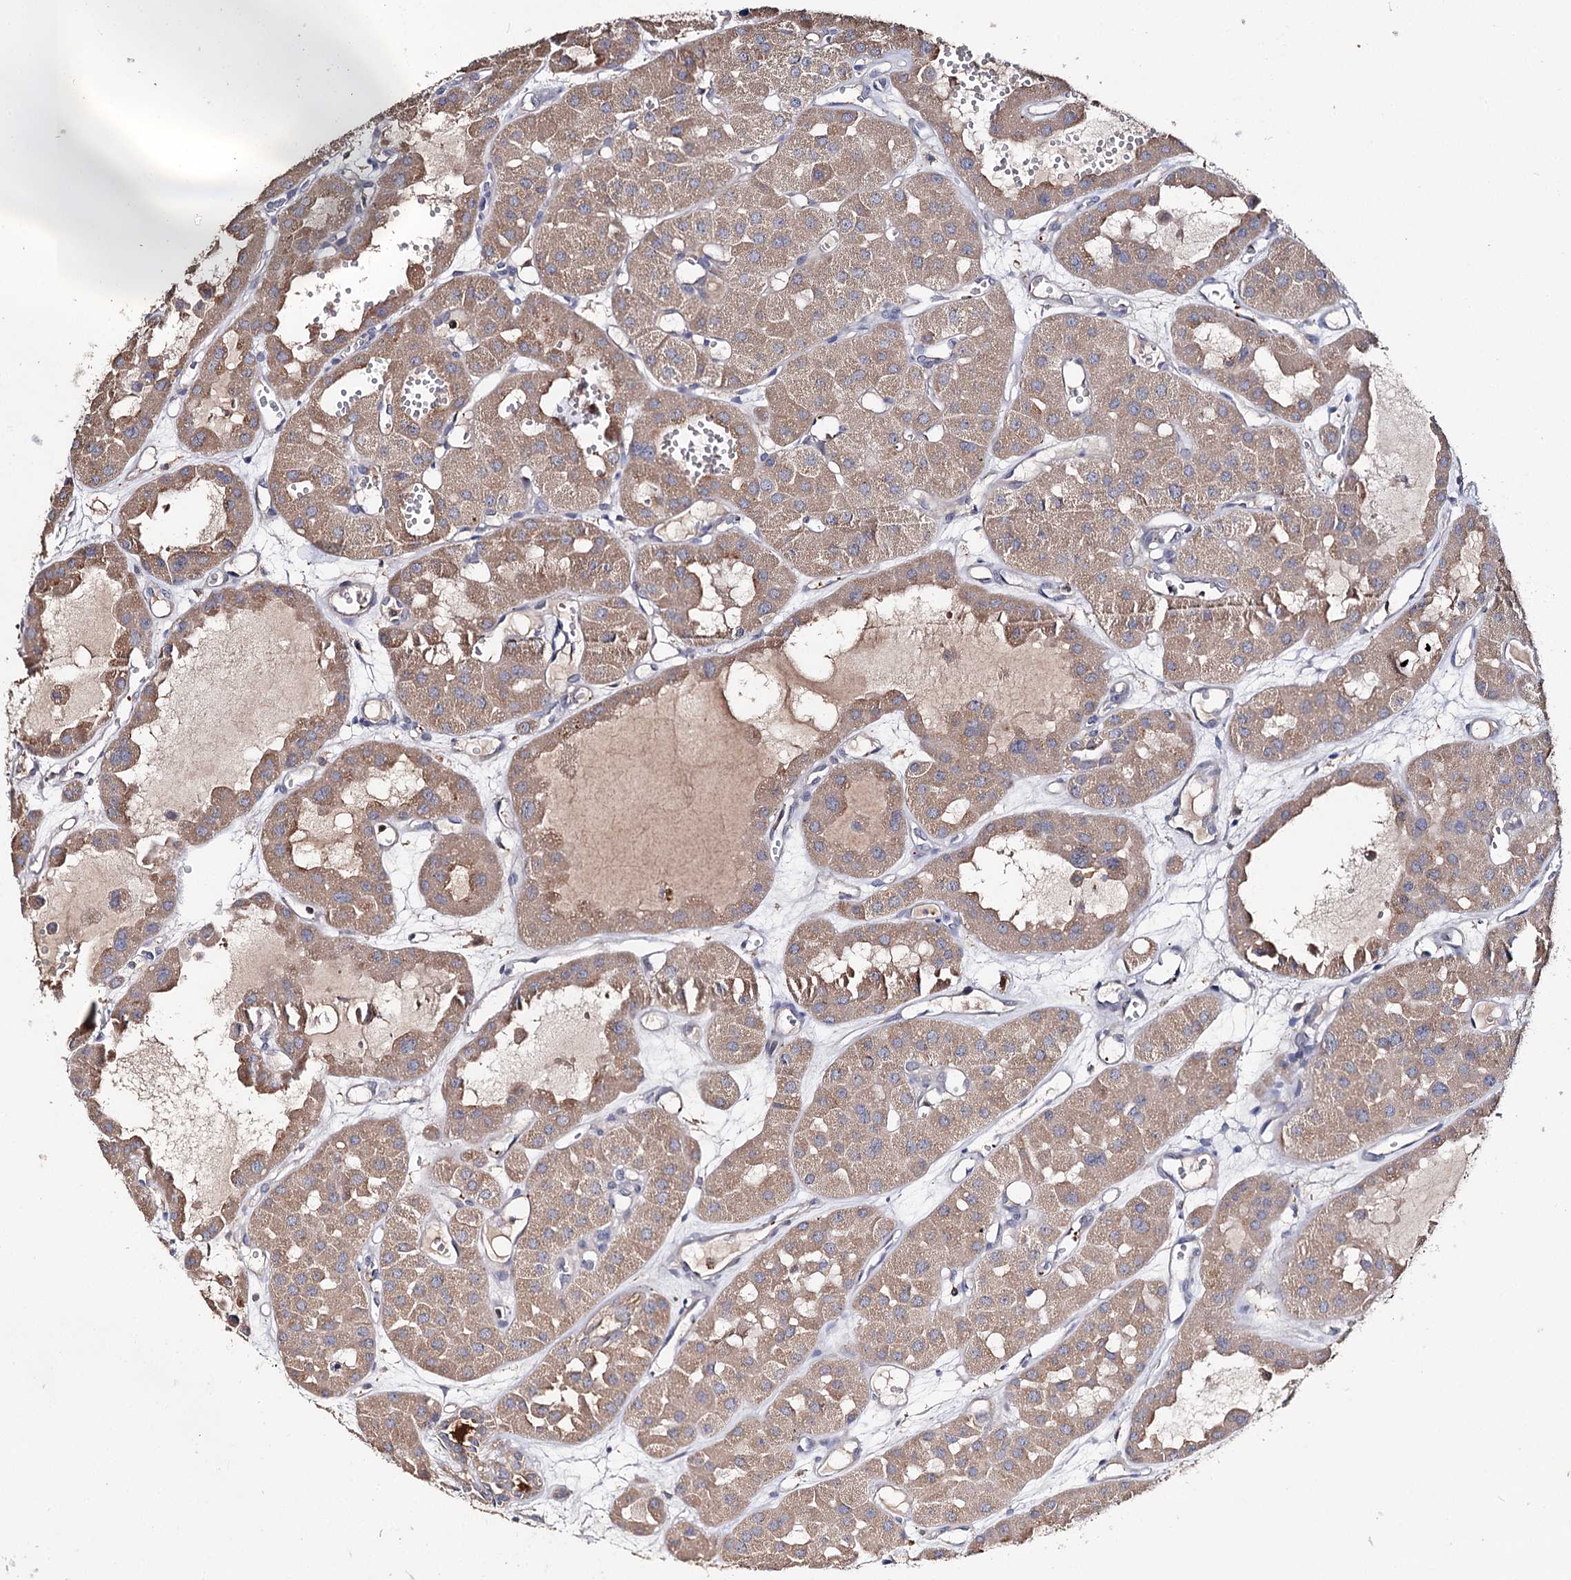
{"staining": {"intensity": "moderate", "quantity": ">75%", "location": "cytoplasmic/membranous"}, "tissue": "renal cancer", "cell_type": "Tumor cells", "image_type": "cancer", "snomed": [{"axis": "morphology", "description": "Carcinoma, NOS"}, {"axis": "topography", "description": "Kidney"}], "caption": "This is an image of immunohistochemistry (IHC) staining of renal carcinoma, which shows moderate positivity in the cytoplasmic/membranous of tumor cells.", "gene": "DNAH6", "patient": {"sex": "female", "age": 75}}